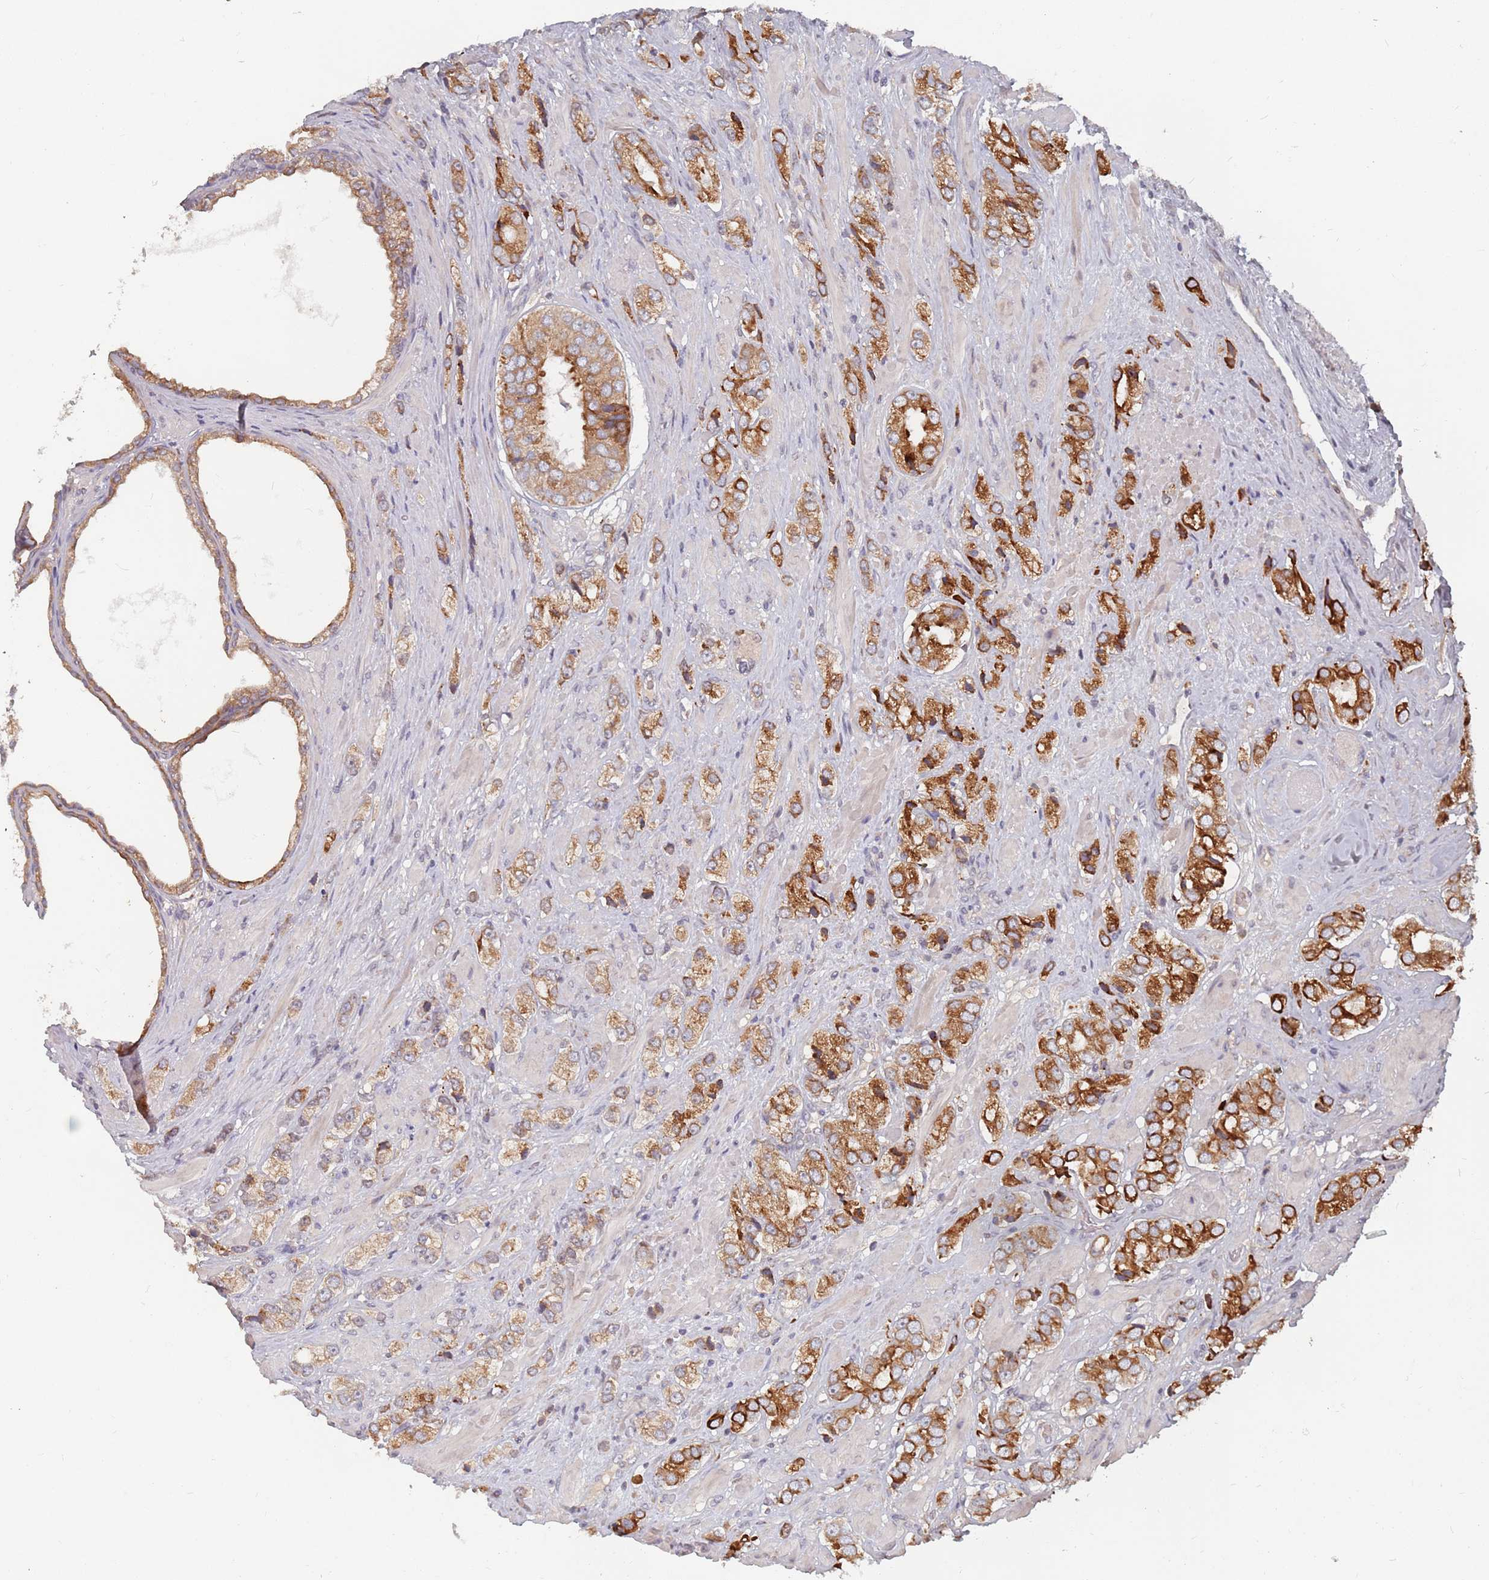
{"staining": {"intensity": "strong", "quantity": ">75%", "location": "cytoplasmic/membranous"}, "tissue": "prostate cancer", "cell_type": "Tumor cells", "image_type": "cancer", "snomed": [{"axis": "morphology", "description": "Adenocarcinoma, High grade"}, {"axis": "topography", "description": "Prostate and seminal vesicle, NOS"}], "caption": "An image of human prostate cancer (high-grade adenocarcinoma) stained for a protein demonstrates strong cytoplasmic/membranous brown staining in tumor cells.", "gene": "ADAL", "patient": {"sex": "male", "age": 64}}